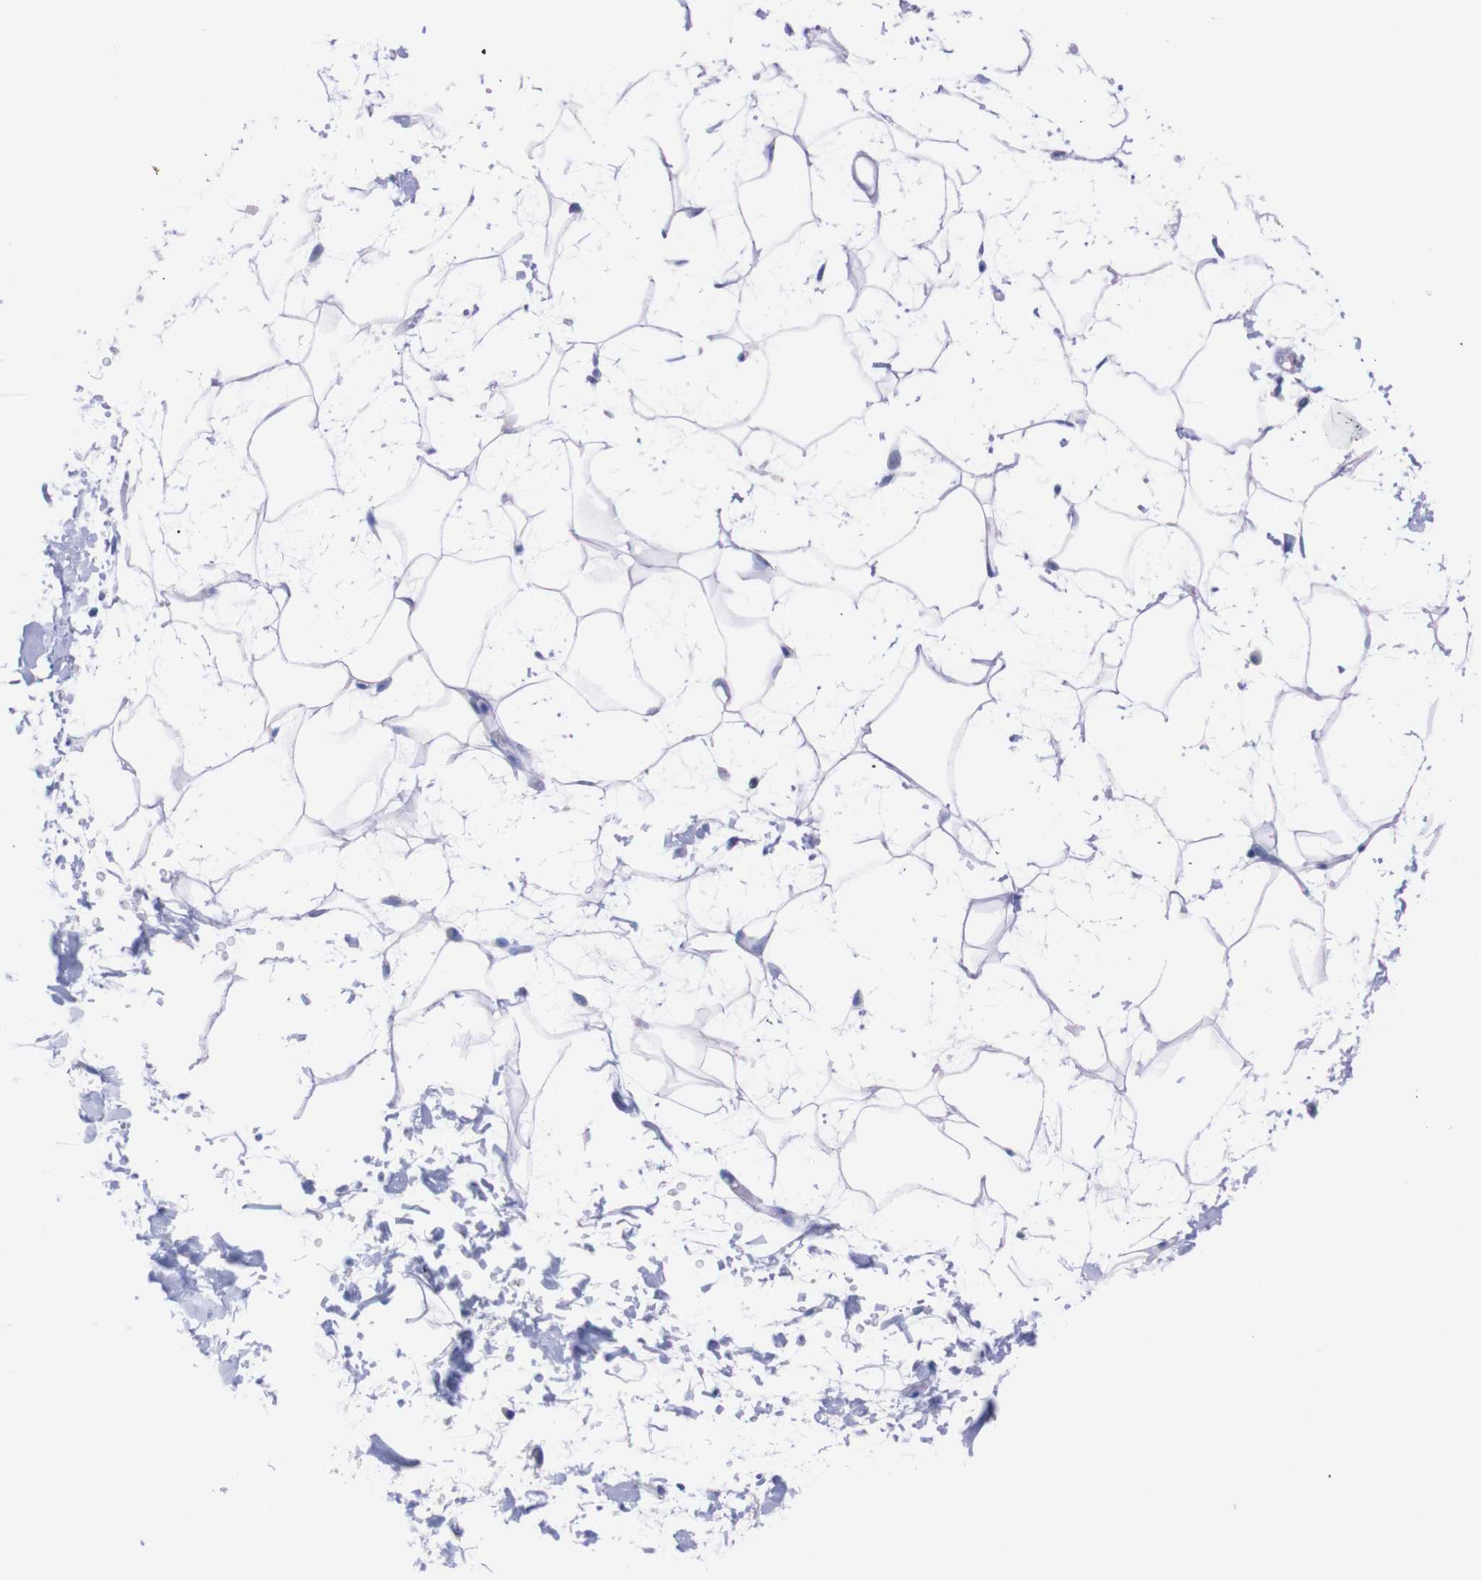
{"staining": {"intensity": "negative", "quantity": "none", "location": "none"}, "tissue": "adipose tissue", "cell_type": "Adipocytes", "image_type": "normal", "snomed": [{"axis": "morphology", "description": "Normal tissue, NOS"}, {"axis": "topography", "description": "Soft tissue"}], "caption": "The immunohistochemistry image has no significant staining in adipocytes of adipose tissue. The staining was performed using DAB to visualize the protein expression in brown, while the nuclei were stained in blue with hematoxylin (Magnification: 20x).", "gene": "P2RY12", "patient": {"sex": "male", "age": 72}}